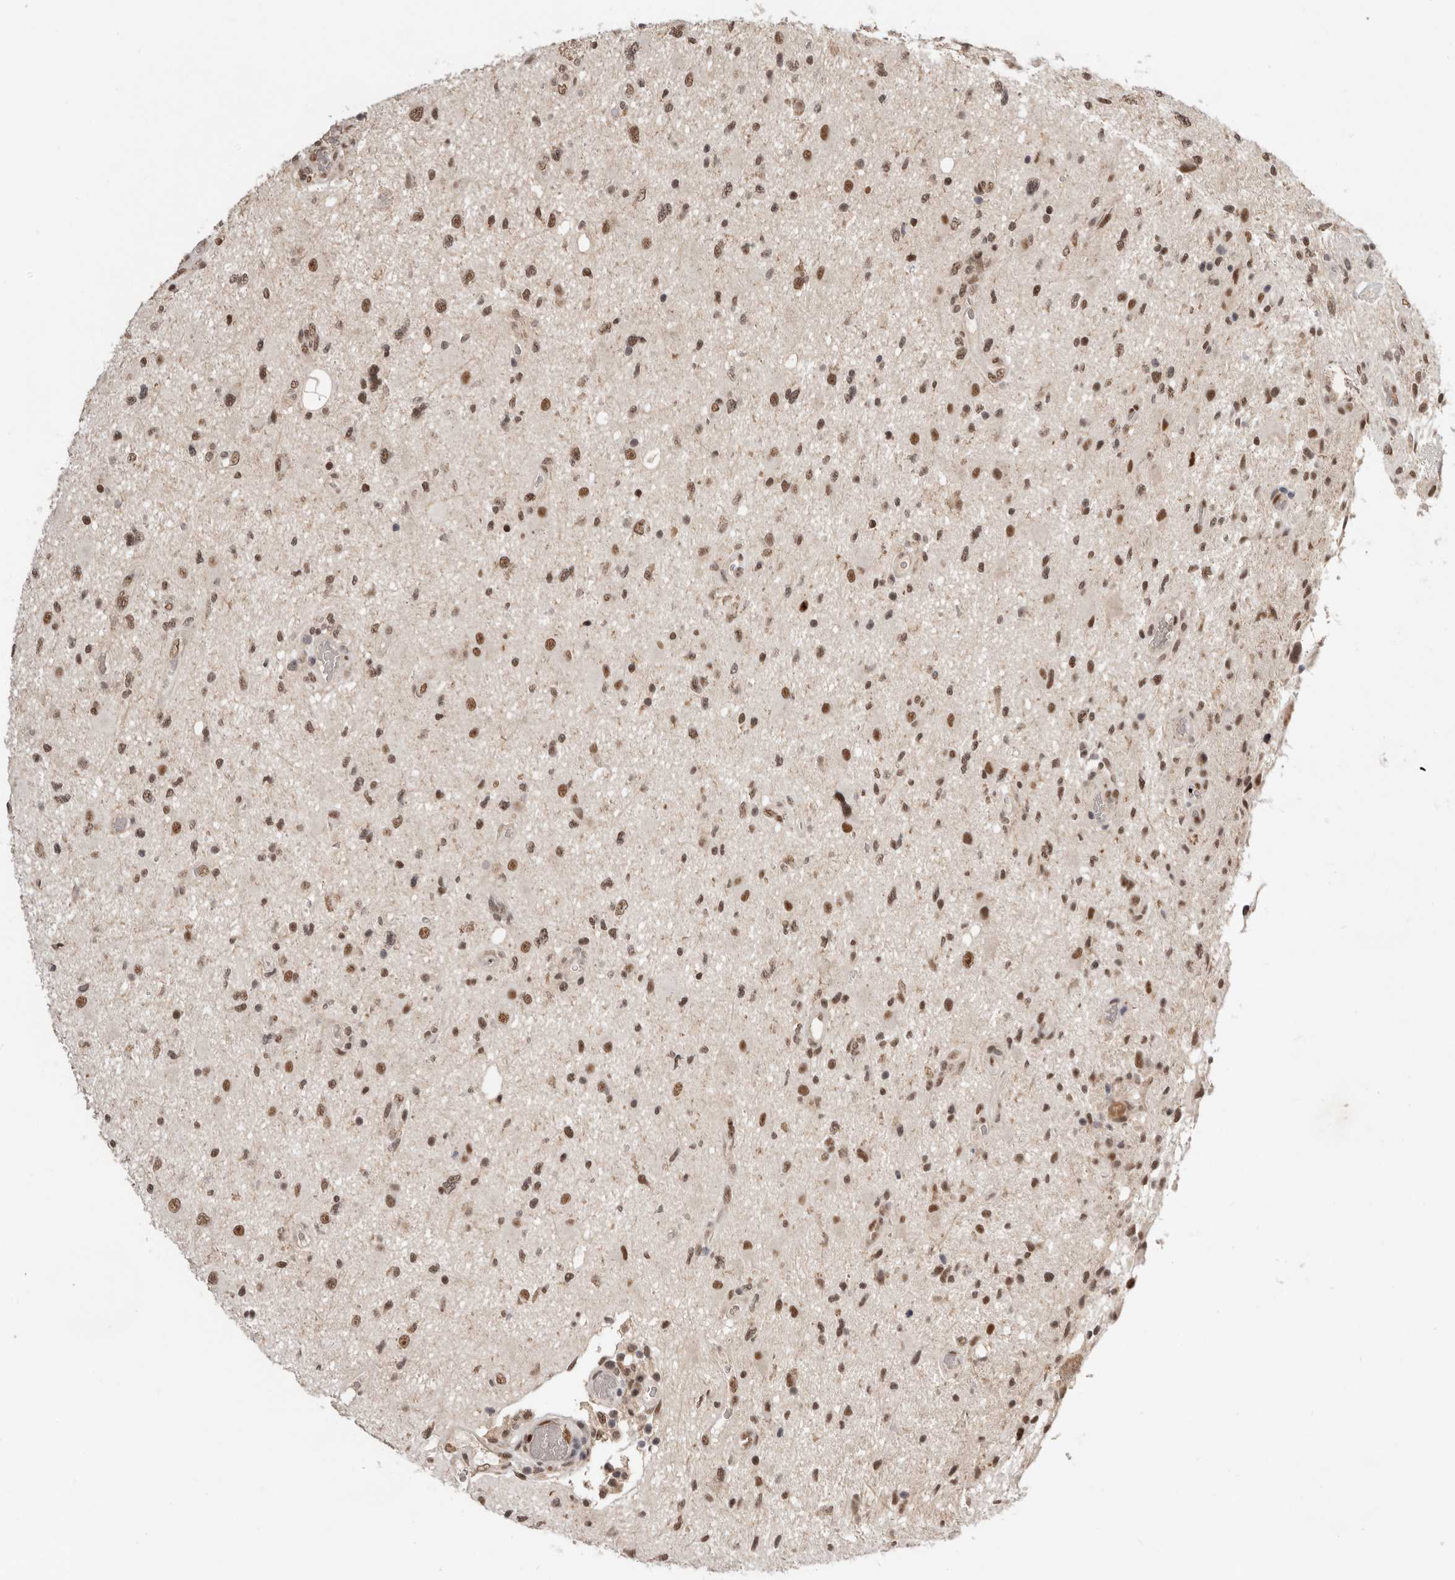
{"staining": {"intensity": "moderate", "quantity": ">75%", "location": "nuclear"}, "tissue": "glioma", "cell_type": "Tumor cells", "image_type": "cancer", "snomed": [{"axis": "morphology", "description": "Glioma, malignant, High grade"}, {"axis": "topography", "description": "Brain"}], "caption": "This is an image of IHC staining of high-grade glioma (malignant), which shows moderate positivity in the nuclear of tumor cells.", "gene": "BRCA2", "patient": {"sex": "male", "age": 33}}